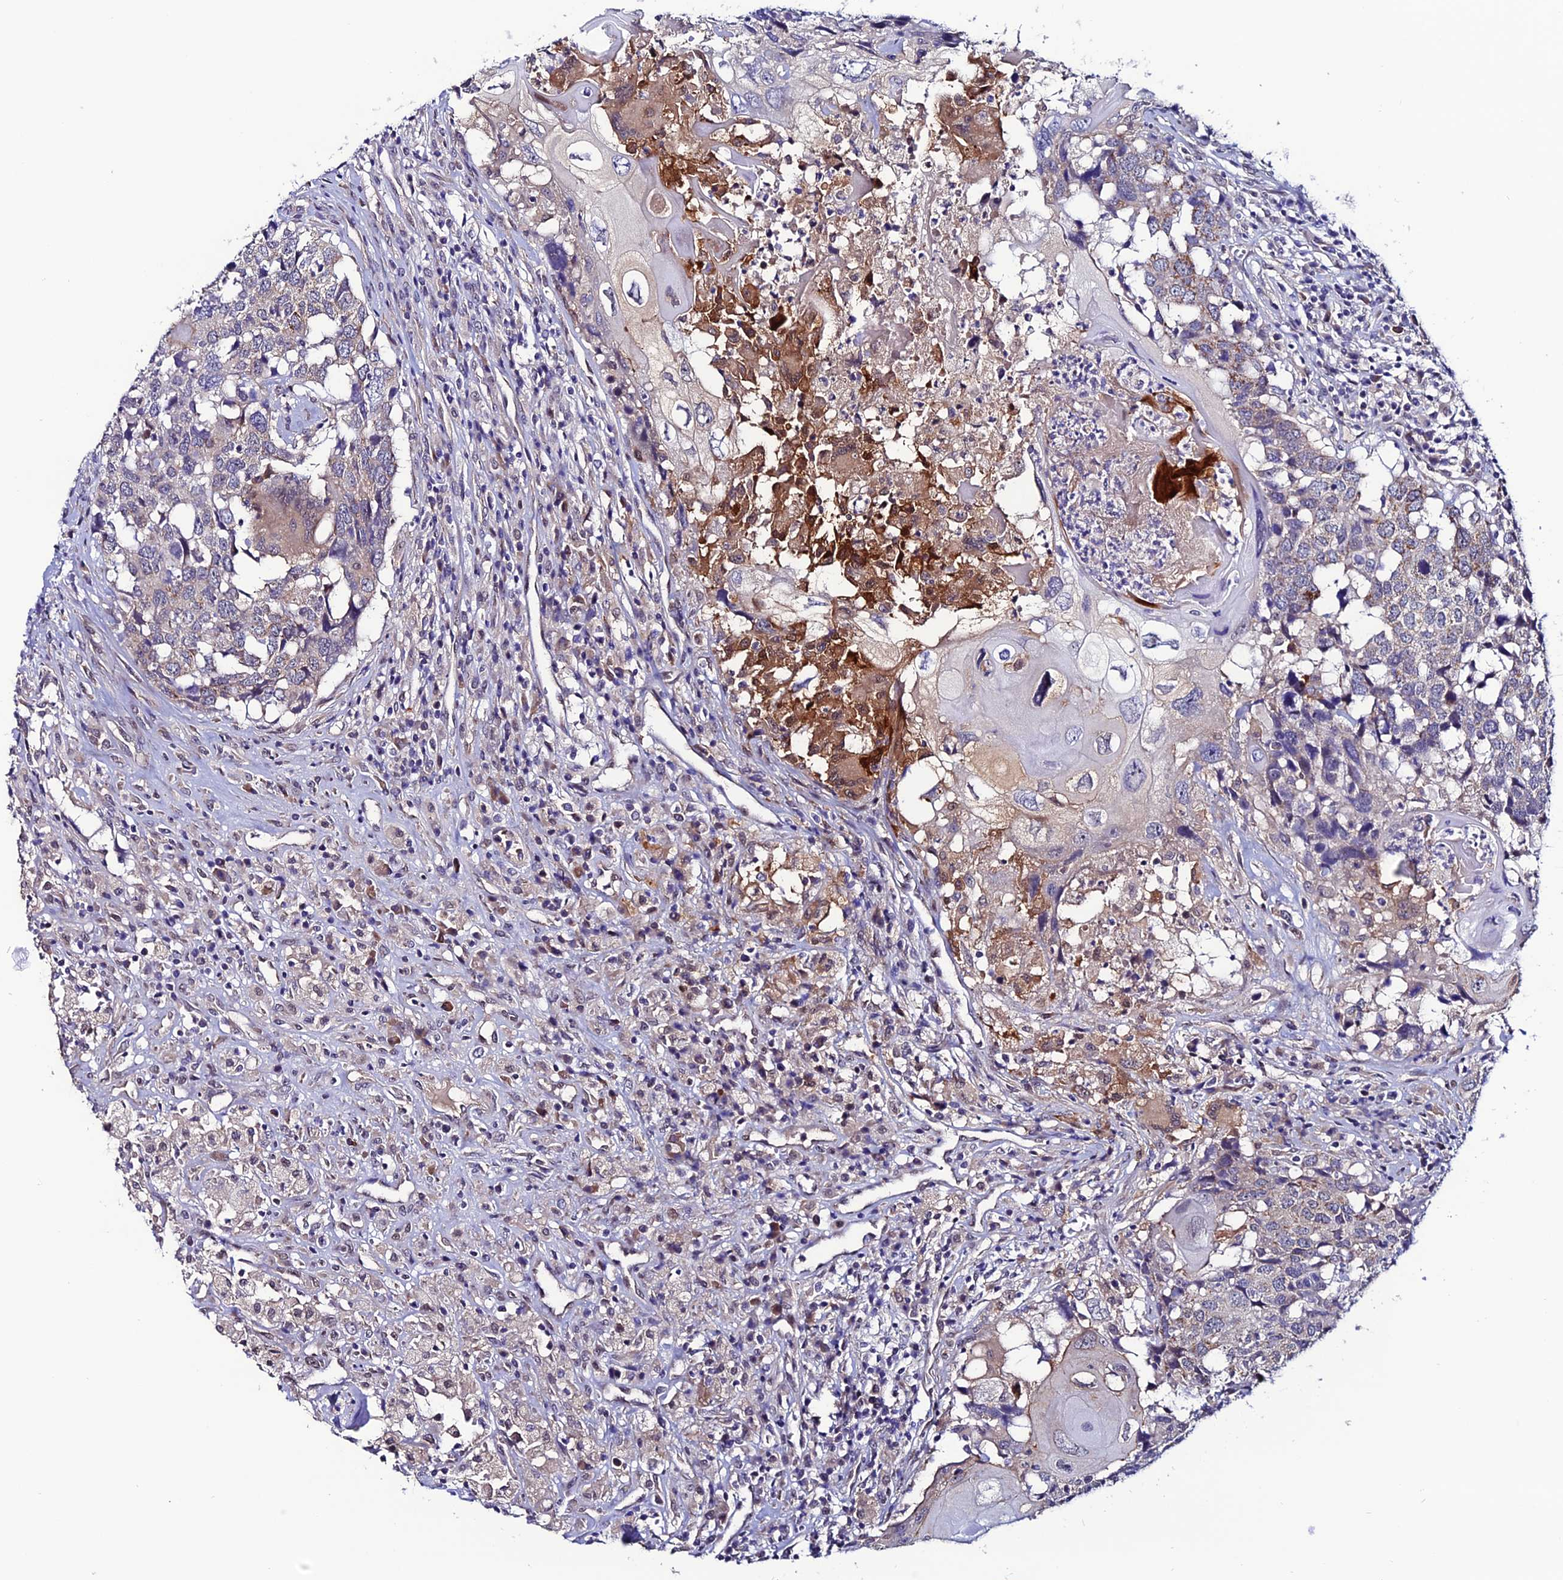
{"staining": {"intensity": "weak", "quantity": "<25%", "location": "cytoplasmic/membranous"}, "tissue": "head and neck cancer", "cell_type": "Tumor cells", "image_type": "cancer", "snomed": [{"axis": "morphology", "description": "Squamous cell carcinoma, NOS"}, {"axis": "topography", "description": "Head-Neck"}], "caption": "A photomicrograph of human head and neck squamous cell carcinoma is negative for staining in tumor cells.", "gene": "FZD8", "patient": {"sex": "male", "age": 66}}